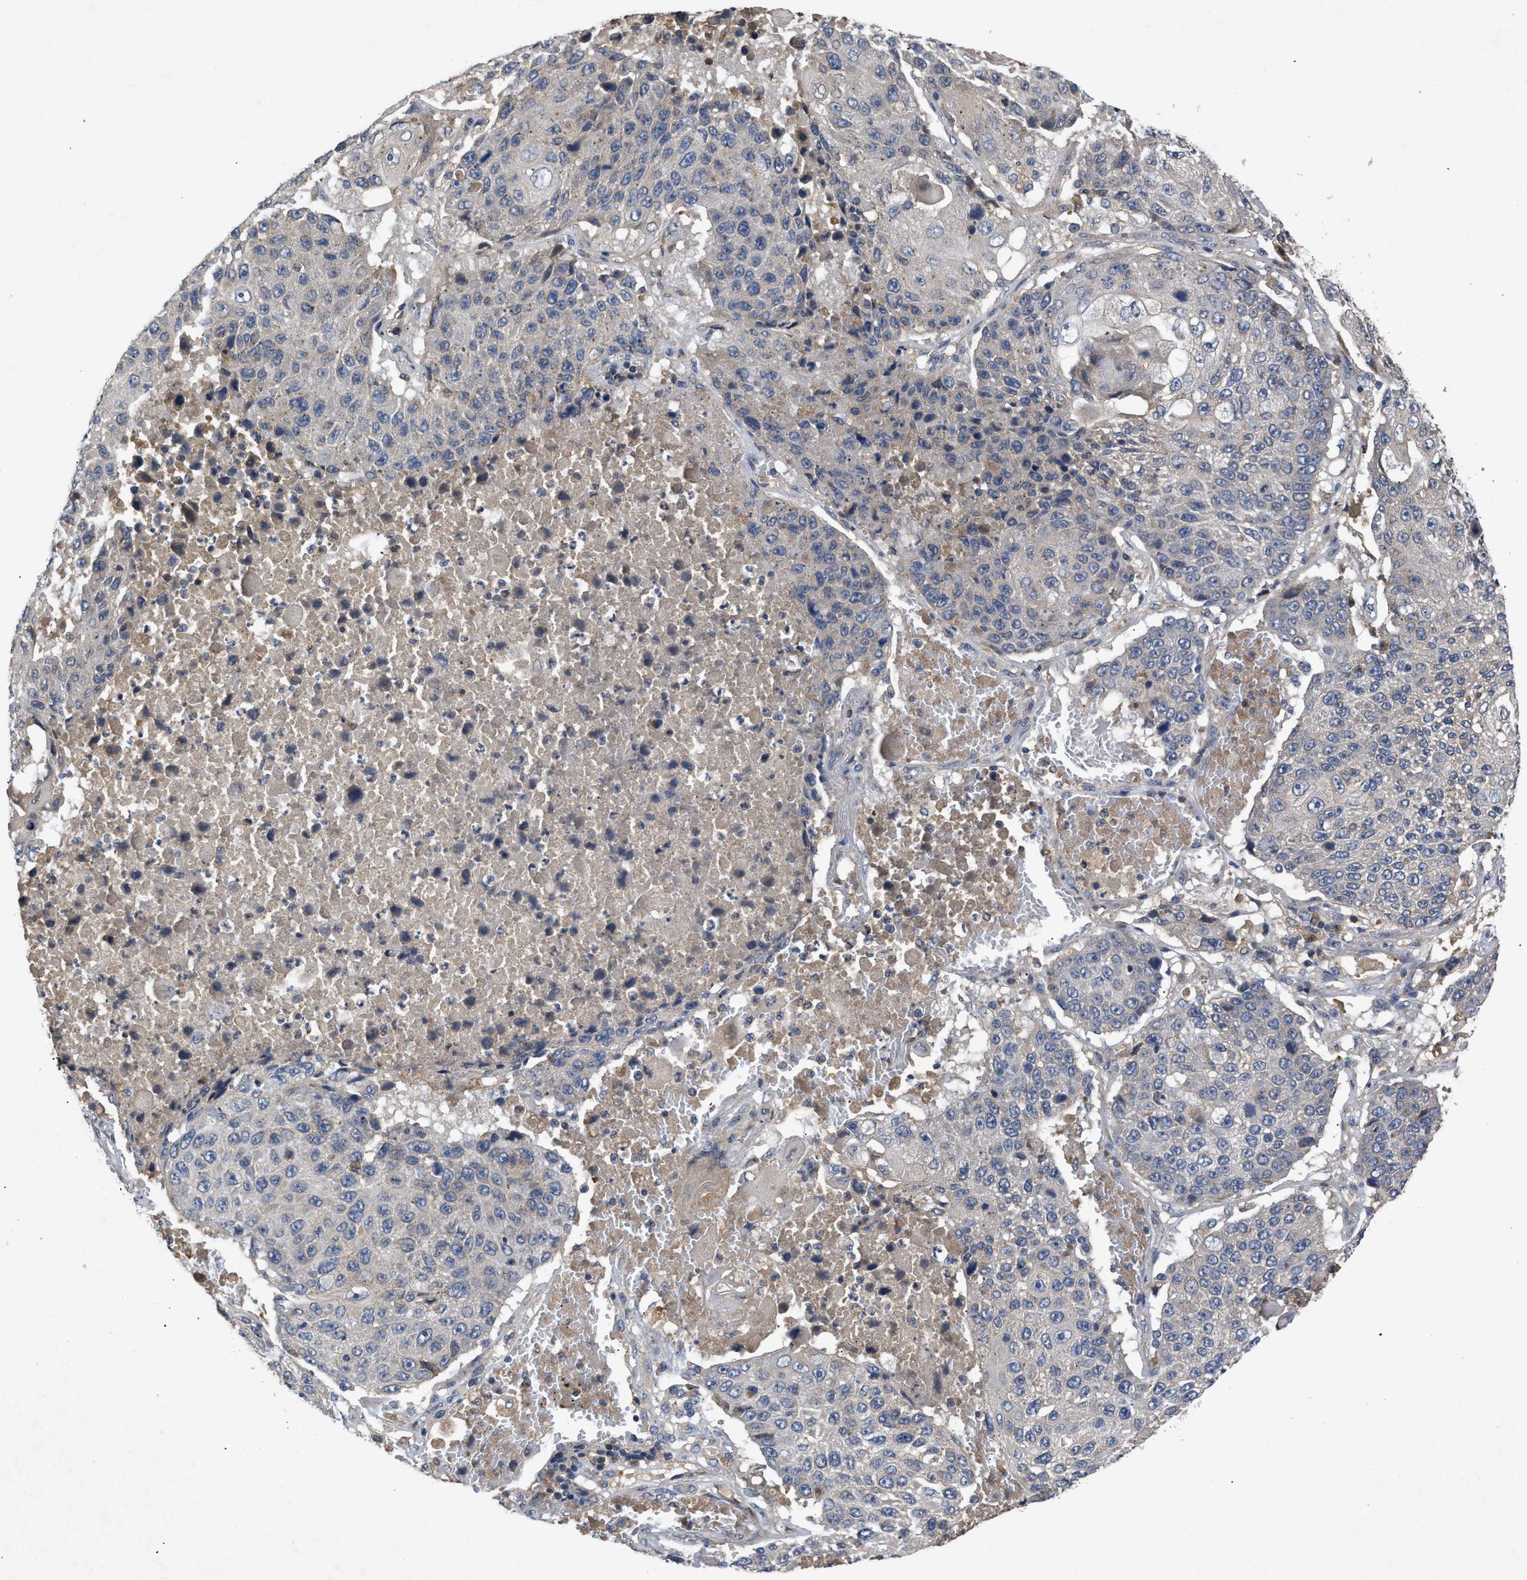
{"staining": {"intensity": "negative", "quantity": "none", "location": "none"}, "tissue": "lung cancer", "cell_type": "Tumor cells", "image_type": "cancer", "snomed": [{"axis": "morphology", "description": "Squamous cell carcinoma, NOS"}, {"axis": "topography", "description": "Lung"}], "caption": "The immunohistochemistry histopathology image has no significant expression in tumor cells of lung cancer tissue. Brightfield microscopy of immunohistochemistry (IHC) stained with DAB (3,3'-diaminobenzidine) (brown) and hematoxylin (blue), captured at high magnification.", "gene": "VPS4A", "patient": {"sex": "male", "age": 61}}